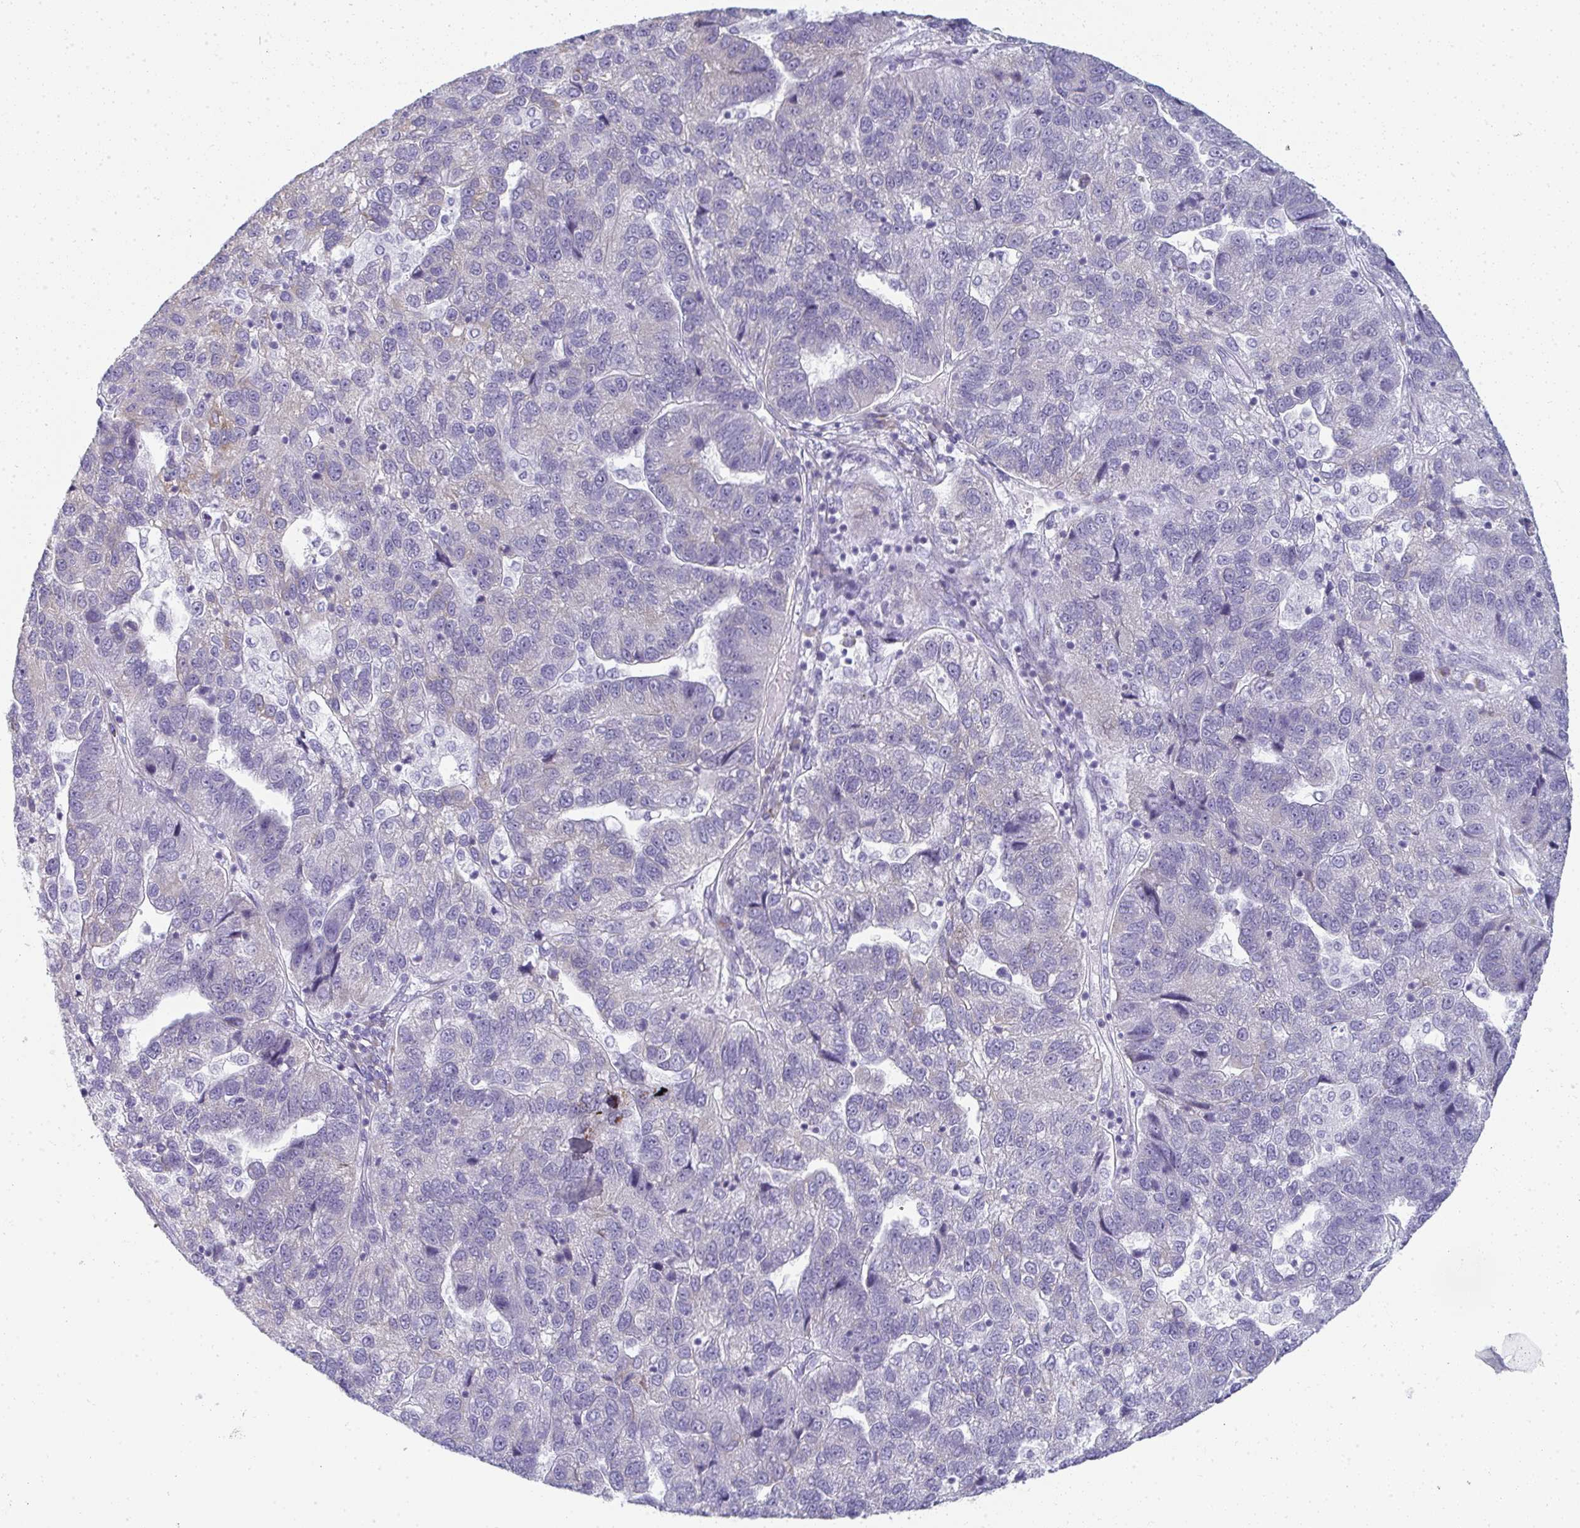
{"staining": {"intensity": "negative", "quantity": "none", "location": "none"}, "tissue": "pancreatic cancer", "cell_type": "Tumor cells", "image_type": "cancer", "snomed": [{"axis": "morphology", "description": "Adenocarcinoma, NOS"}, {"axis": "topography", "description": "Pancreas"}], "caption": "Tumor cells show no significant protein positivity in pancreatic cancer (adenocarcinoma). Nuclei are stained in blue.", "gene": "SHROOM1", "patient": {"sex": "female", "age": 61}}